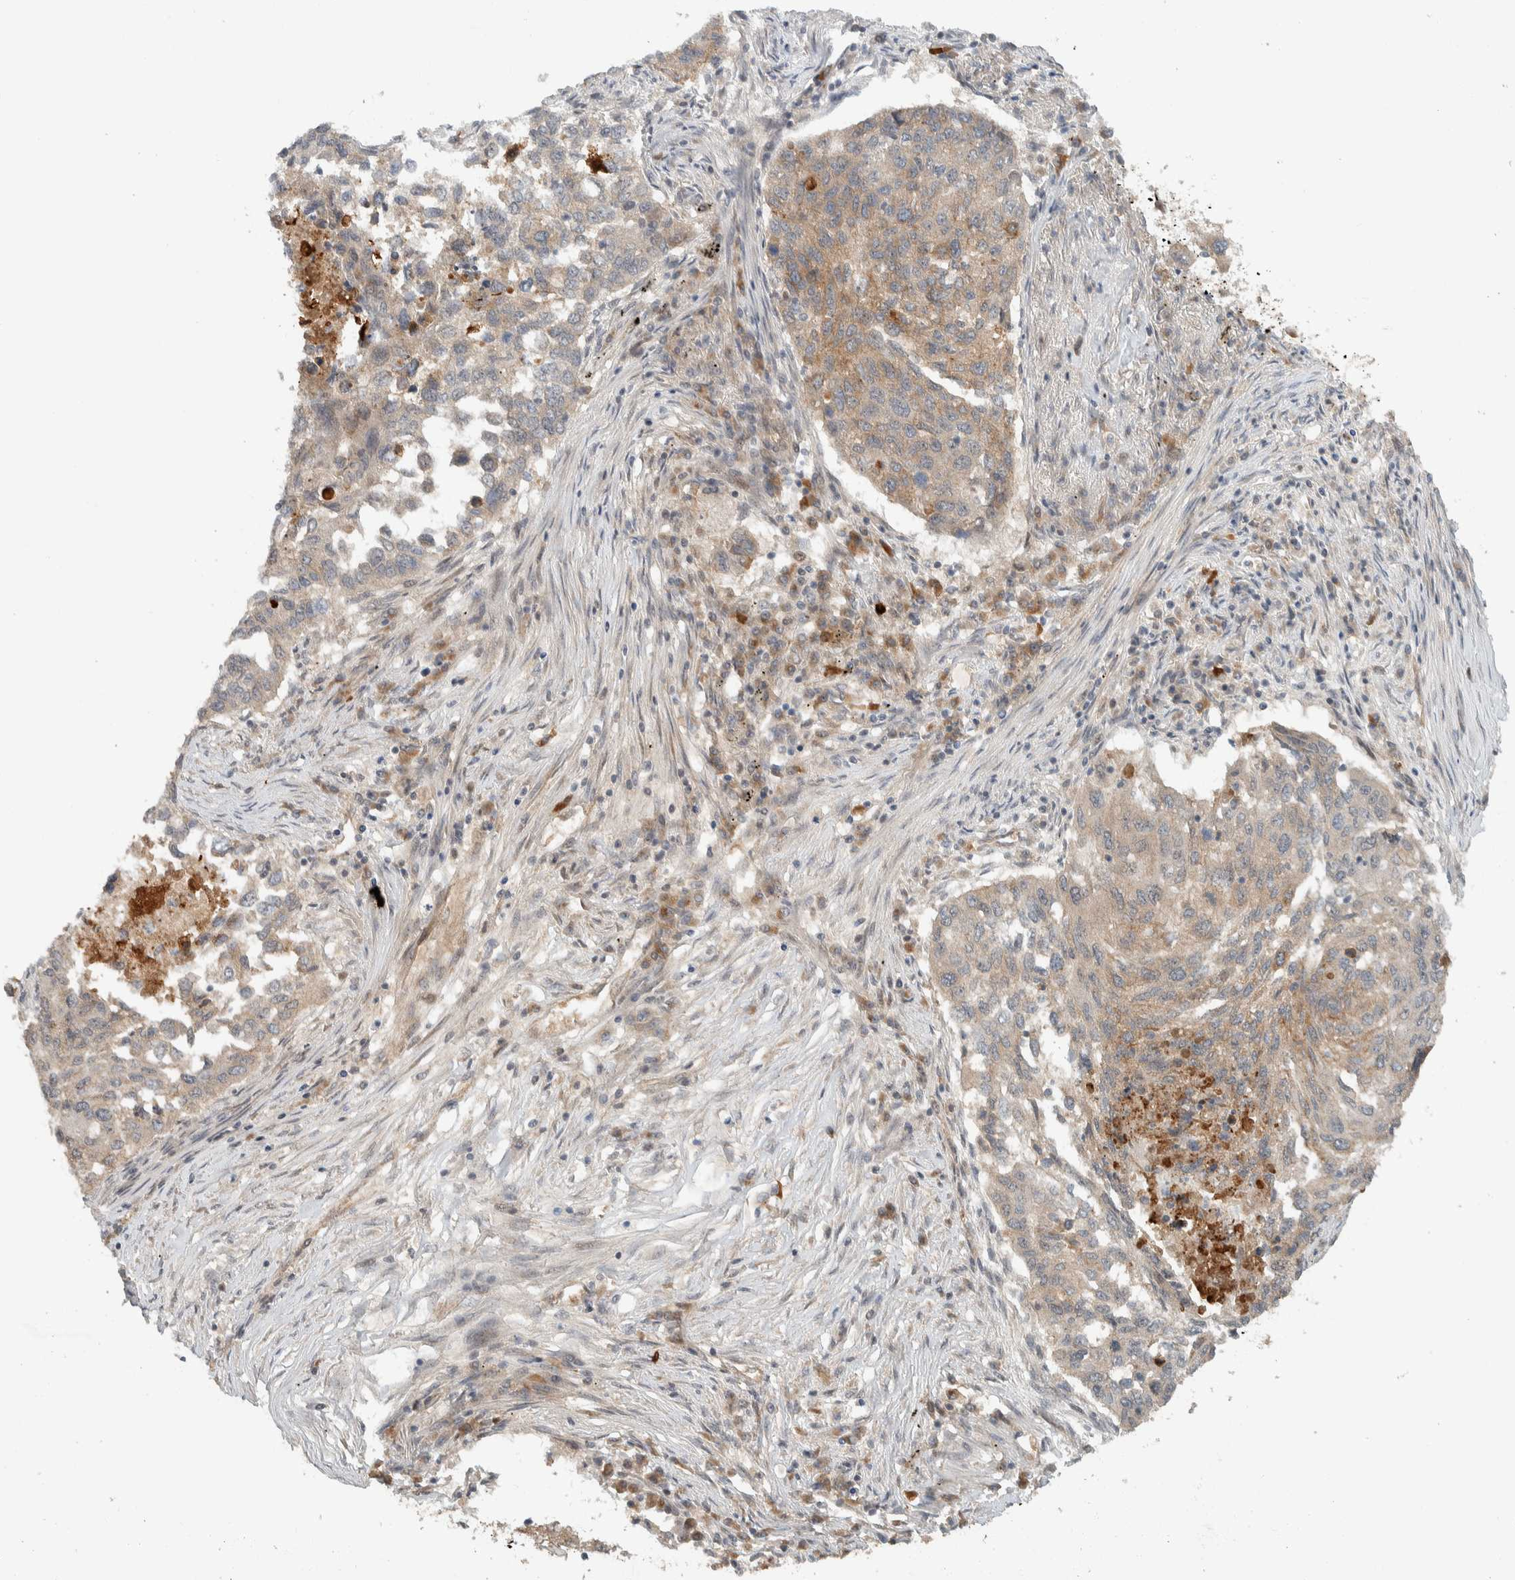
{"staining": {"intensity": "weak", "quantity": ">75%", "location": "cytoplasmic/membranous"}, "tissue": "lung cancer", "cell_type": "Tumor cells", "image_type": "cancer", "snomed": [{"axis": "morphology", "description": "Squamous cell carcinoma, NOS"}, {"axis": "topography", "description": "Lung"}], "caption": "Lung cancer stained for a protein (brown) displays weak cytoplasmic/membranous positive expression in about >75% of tumor cells.", "gene": "ZBTB2", "patient": {"sex": "female", "age": 63}}